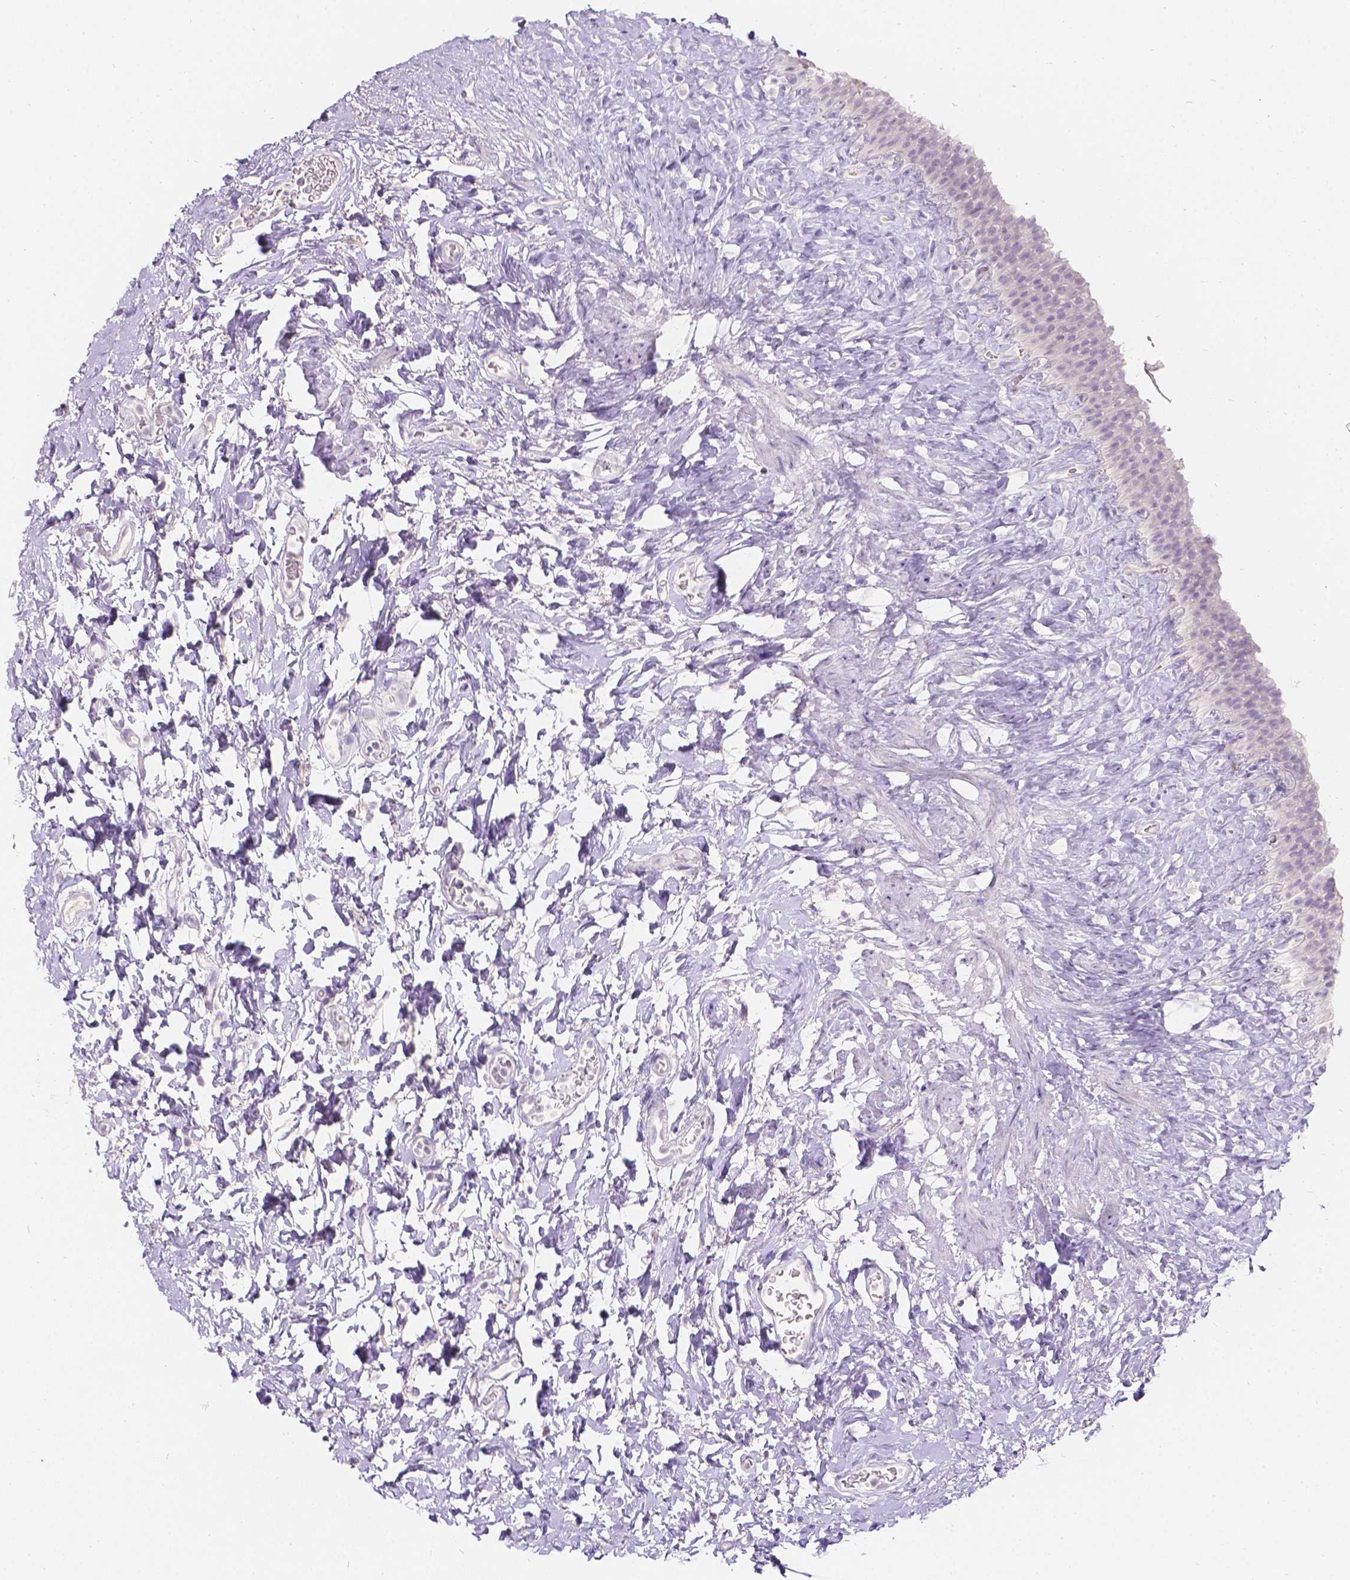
{"staining": {"intensity": "negative", "quantity": "none", "location": "none"}, "tissue": "urinary bladder", "cell_type": "Urothelial cells", "image_type": "normal", "snomed": [{"axis": "morphology", "description": "Normal tissue, NOS"}, {"axis": "topography", "description": "Urinary bladder"}], "caption": "High magnification brightfield microscopy of unremarkable urinary bladder stained with DAB (3,3'-diaminobenzidine) (brown) and counterstained with hematoxylin (blue): urothelial cells show no significant expression. The staining was performed using DAB to visualize the protein expression in brown, while the nuclei were stained in blue with hematoxylin (Magnification: 20x).", "gene": "HTN3", "patient": {"sex": "male", "age": 76}}